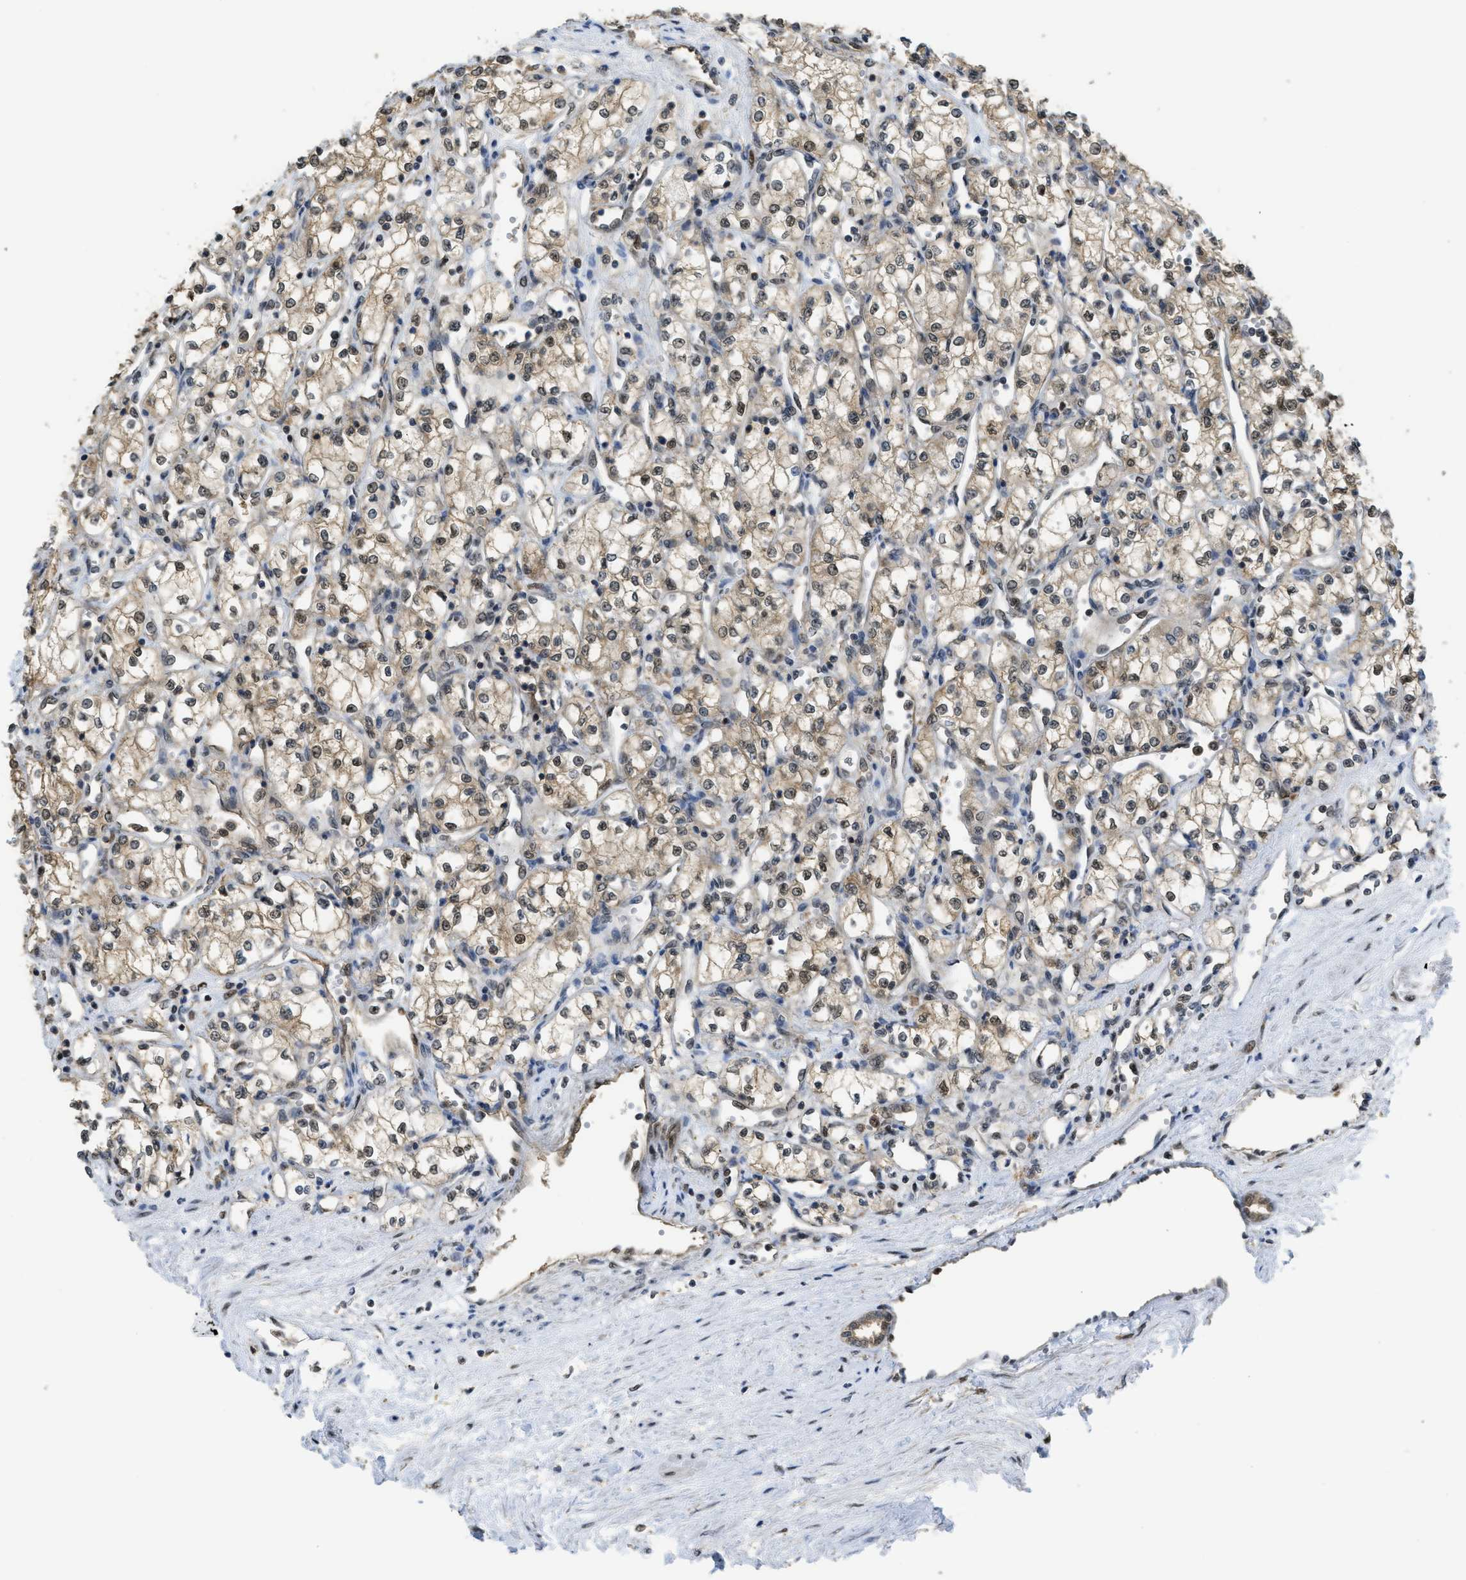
{"staining": {"intensity": "moderate", "quantity": ">75%", "location": "cytoplasmic/membranous,nuclear"}, "tissue": "renal cancer", "cell_type": "Tumor cells", "image_type": "cancer", "snomed": [{"axis": "morphology", "description": "Adenocarcinoma, NOS"}, {"axis": "topography", "description": "Kidney"}], "caption": "This micrograph exhibits immunohistochemistry (IHC) staining of human adenocarcinoma (renal), with medium moderate cytoplasmic/membranous and nuclear expression in approximately >75% of tumor cells.", "gene": "PSMC5", "patient": {"sex": "male", "age": 59}}